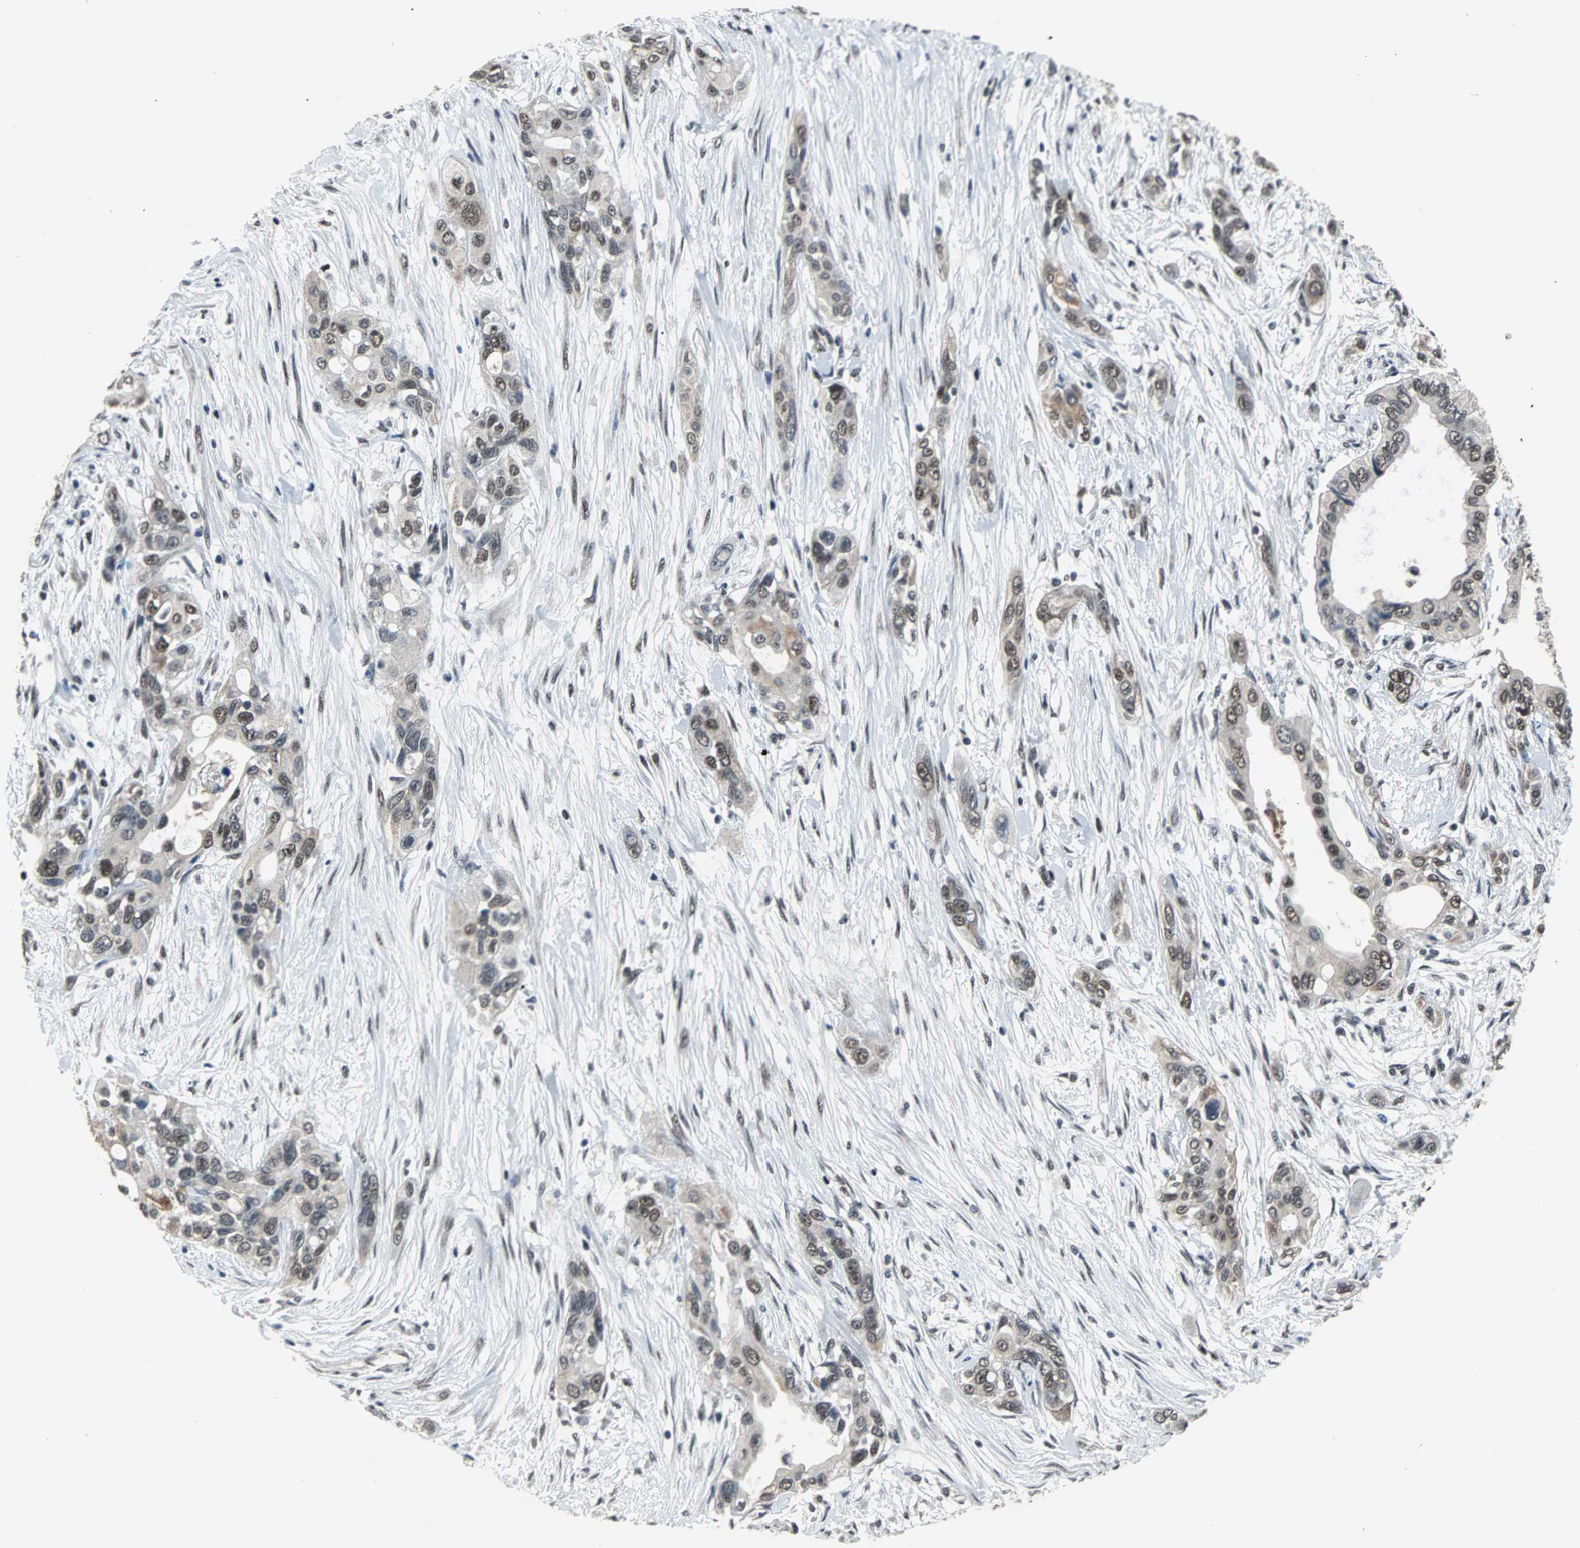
{"staining": {"intensity": "weak", "quantity": "25%-75%", "location": "cytoplasmic/membranous,nuclear"}, "tissue": "pancreatic cancer", "cell_type": "Tumor cells", "image_type": "cancer", "snomed": [{"axis": "morphology", "description": "Adenocarcinoma, NOS"}, {"axis": "topography", "description": "Pancreas"}], "caption": "Pancreatic adenocarcinoma tissue exhibits weak cytoplasmic/membranous and nuclear expression in approximately 25%-75% of tumor cells", "gene": "USP28", "patient": {"sex": "female", "age": 60}}